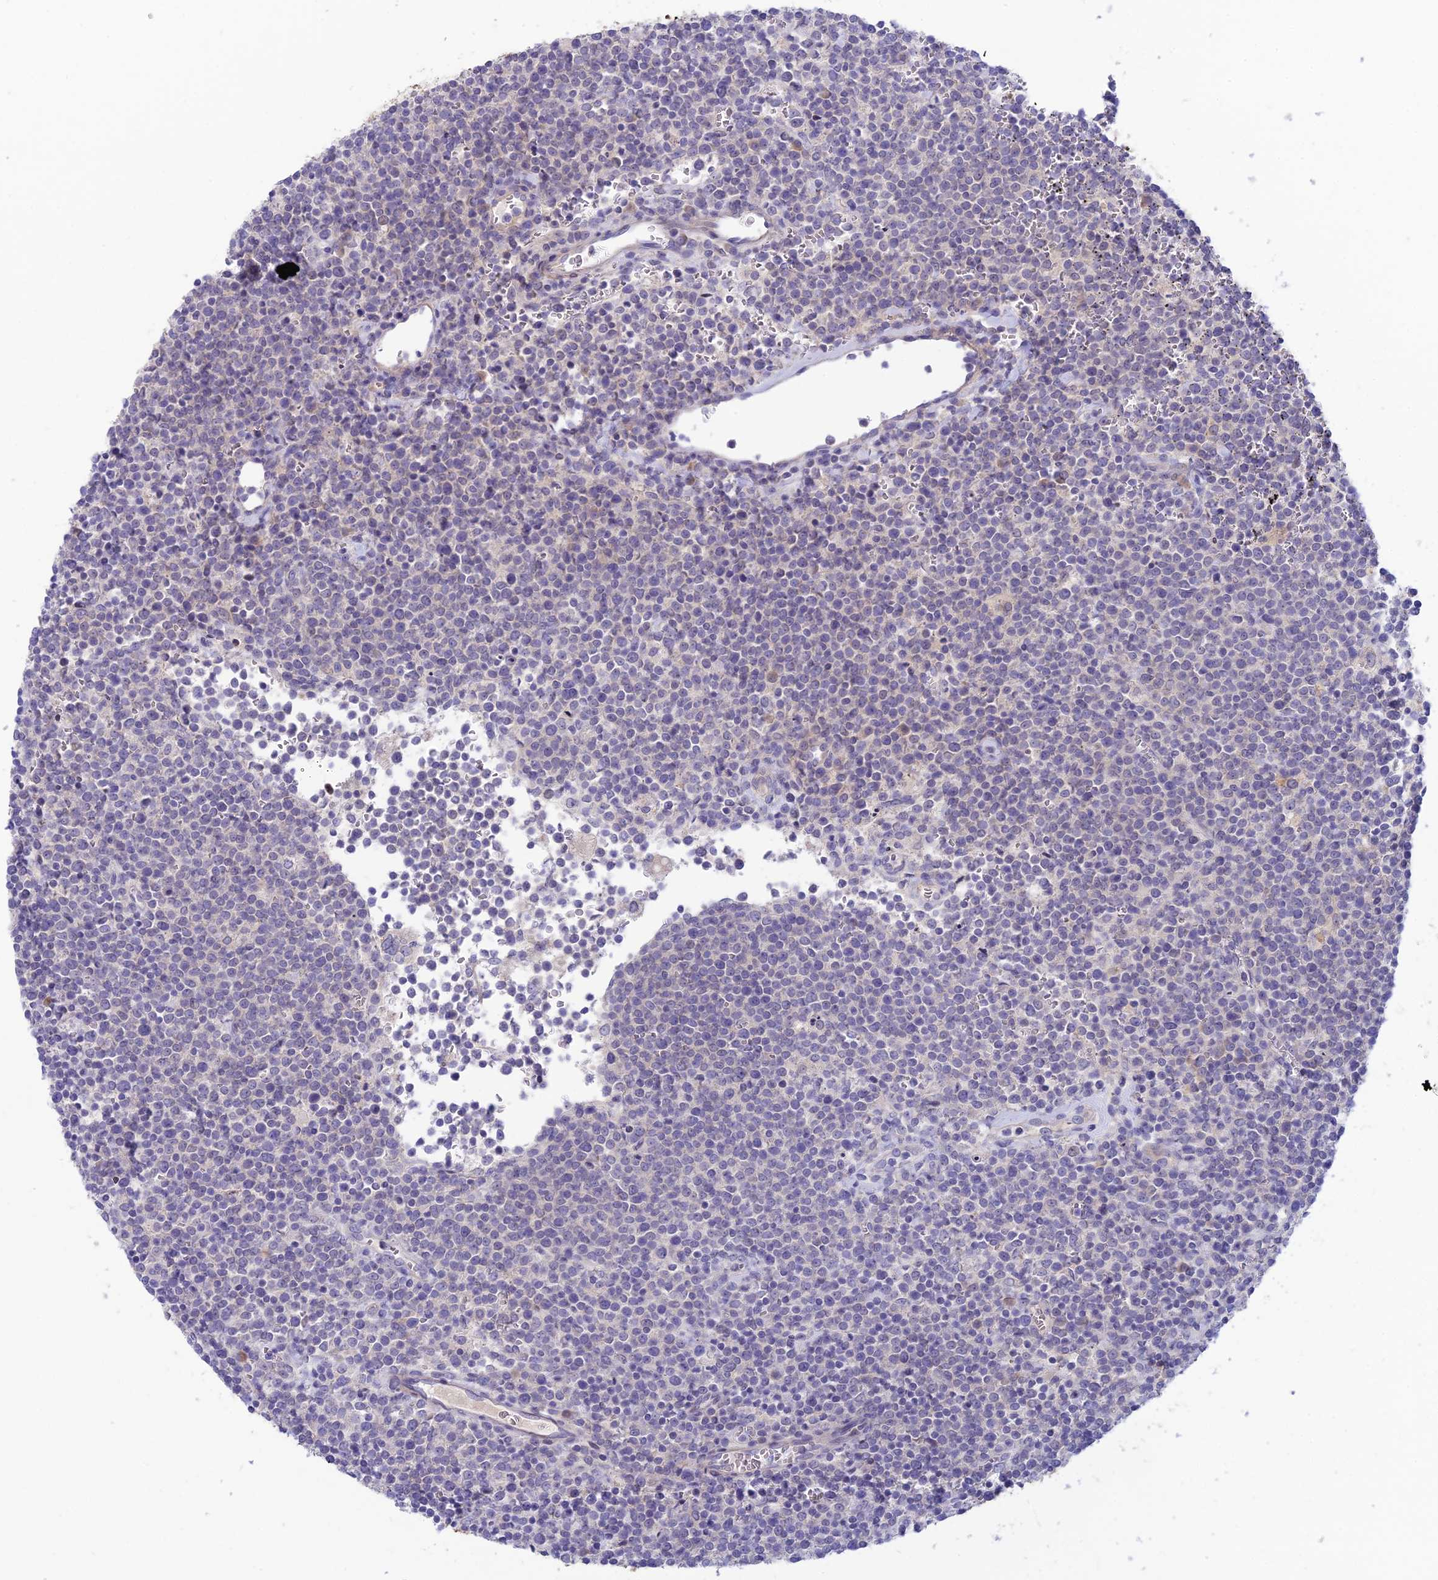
{"staining": {"intensity": "negative", "quantity": "none", "location": "none"}, "tissue": "lymphoma", "cell_type": "Tumor cells", "image_type": "cancer", "snomed": [{"axis": "morphology", "description": "Malignant lymphoma, non-Hodgkin's type, High grade"}, {"axis": "topography", "description": "Lymph node"}], "caption": "Tumor cells show no significant protein positivity in malignant lymphoma, non-Hodgkin's type (high-grade).", "gene": "XPO7", "patient": {"sex": "male", "age": 61}}